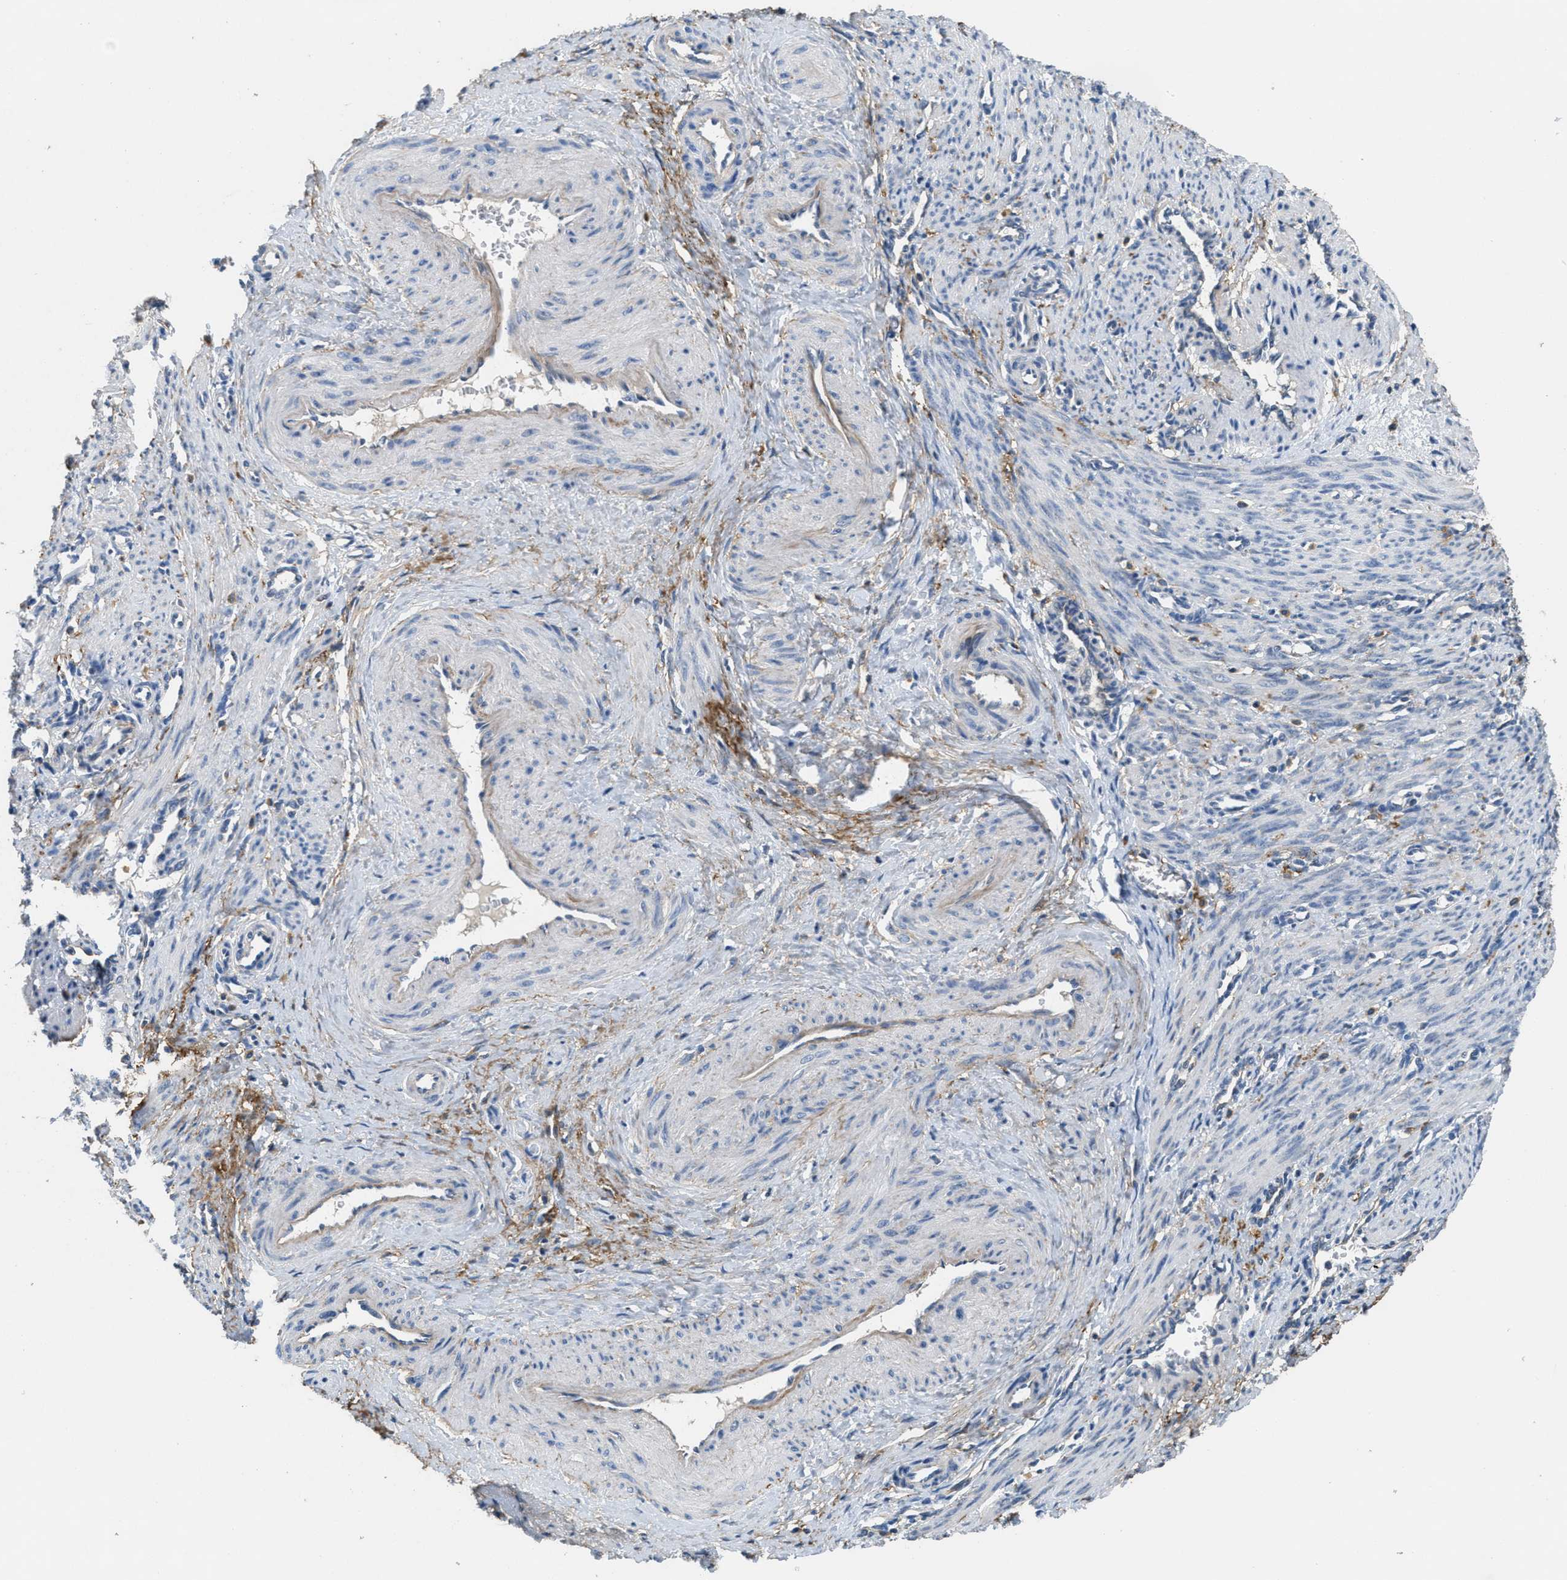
{"staining": {"intensity": "negative", "quantity": "none", "location": "none"}, "tissue": "smooth muscle", "cell_type": "Smooth muscle cells", "image_type": "normal", "snomed": [{"axis": "morphology", "description": "Normal tissue, NOS"}, {"axis": "topography", "description": "Endometrium"}], "caption": "Immunohistochemistry (IHC) of benign human smooth muscle reveals no positivity in smooth muscle cells.", "gene": "DGKE", "patient": {"sex": "female", "age": 33}}